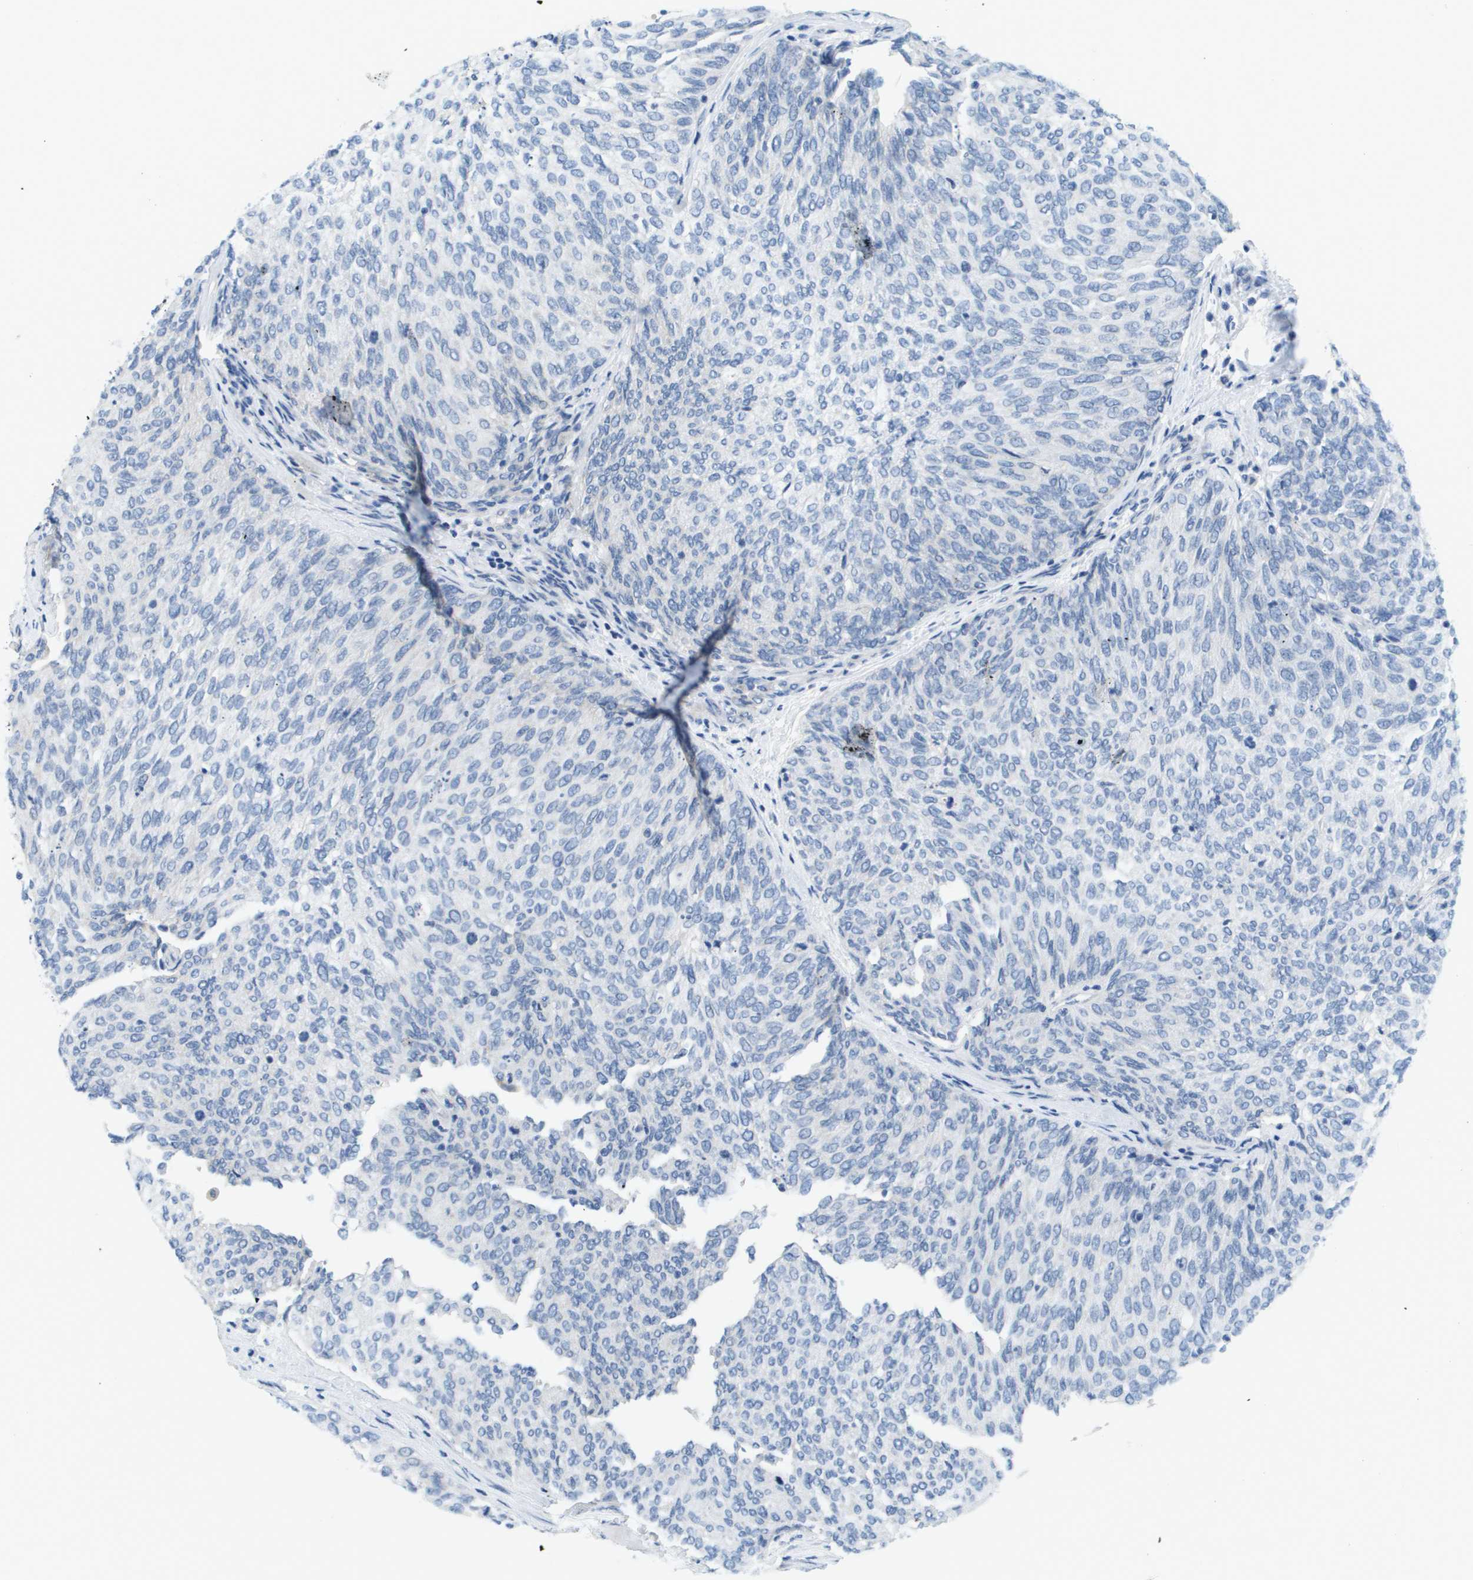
{"staining": {"intensity": "negative", "quantity": "none", "location": "none"}, "tissue": "urothelial cancer", "cell_type": "Tumor cells", "image_type": "cancer", "snomed": [{"axis": "morphology", "description": "Urothelial carcinoma, Low grade"}, {"axis": "topography", "description": "Urinary bladder"}], "caption": "This is a image of immunohistochemistry (IHC) staining of urothelial cancer, which shows no expression in tumor cells.", "gene": "KRT23", "patient": {"sex": "female", "age": 79}}